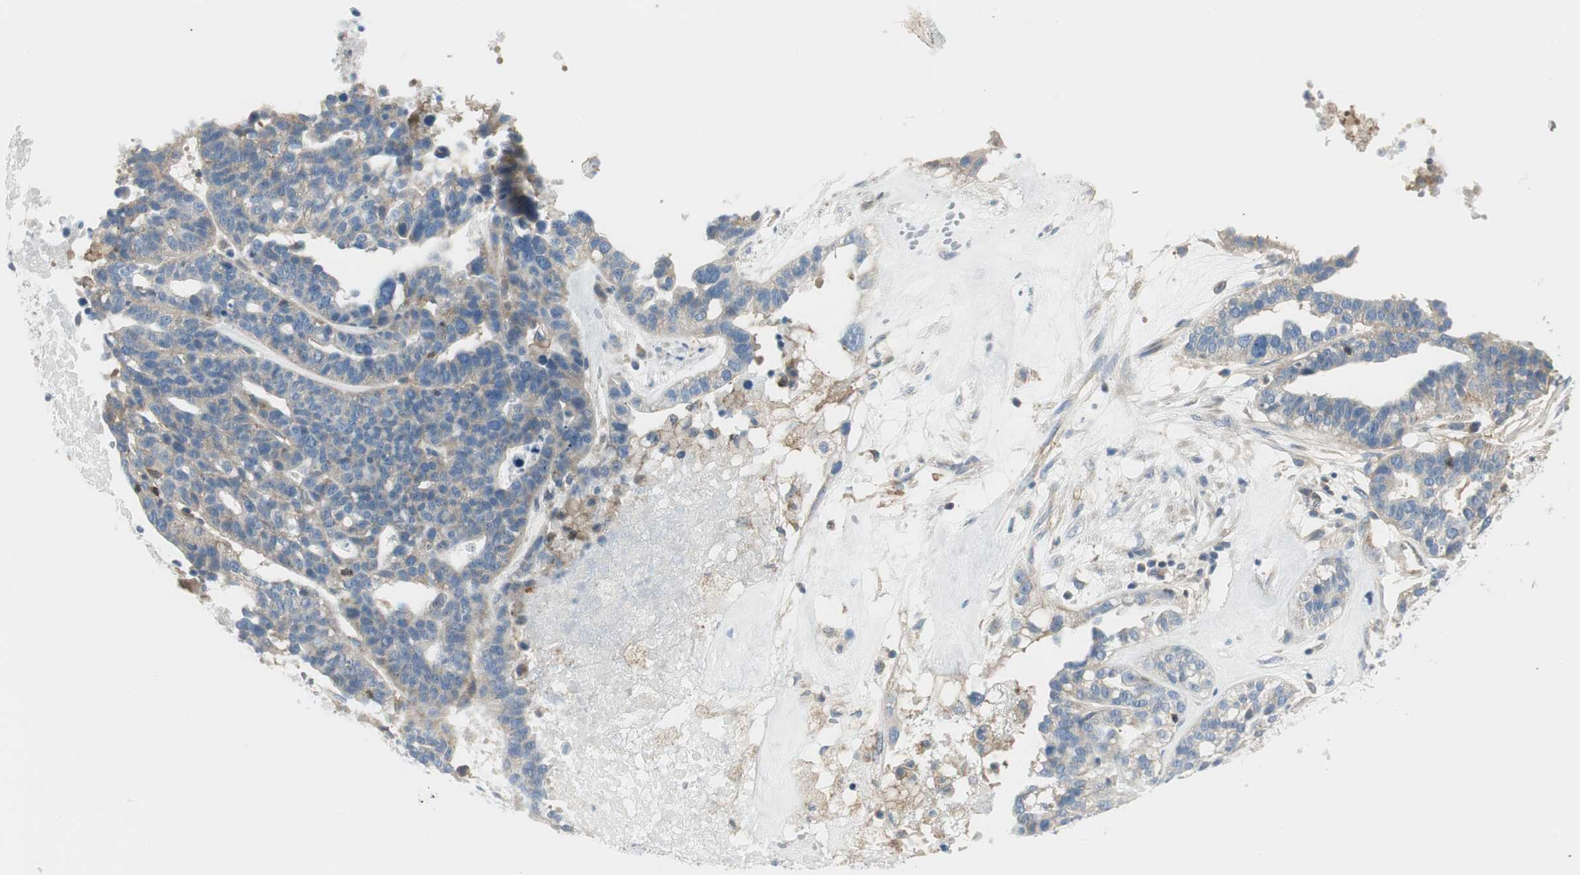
{"staining": {"intensity": "weak", "quantity": "25%-75%", "location": "cytoplasmic/membranous"}, "tissue": "ovarian cancer", "cell_type": "Tumor cells", "image_type": "cancer", "snomed": [{"axis": "morphology", "description": "Cystadenocarcinoma, serous, NOS"}, {"axis": "topography", "description": "Ovary"}], "caption": "Tumor cells show weak cytoplasmic/membranous positivity in approximately 25%-75% of cells in ovarian serous cystadenocarcinoma. The staining was performed using DAB (3,3'-diaminobenzidine) to visualize the protein expression in brown, while the nuclei were stained in blue with hematoxylin (Magnification: 20x).", "gene": "AGFG1", "patient": {"sex": "female", "age": 59}}